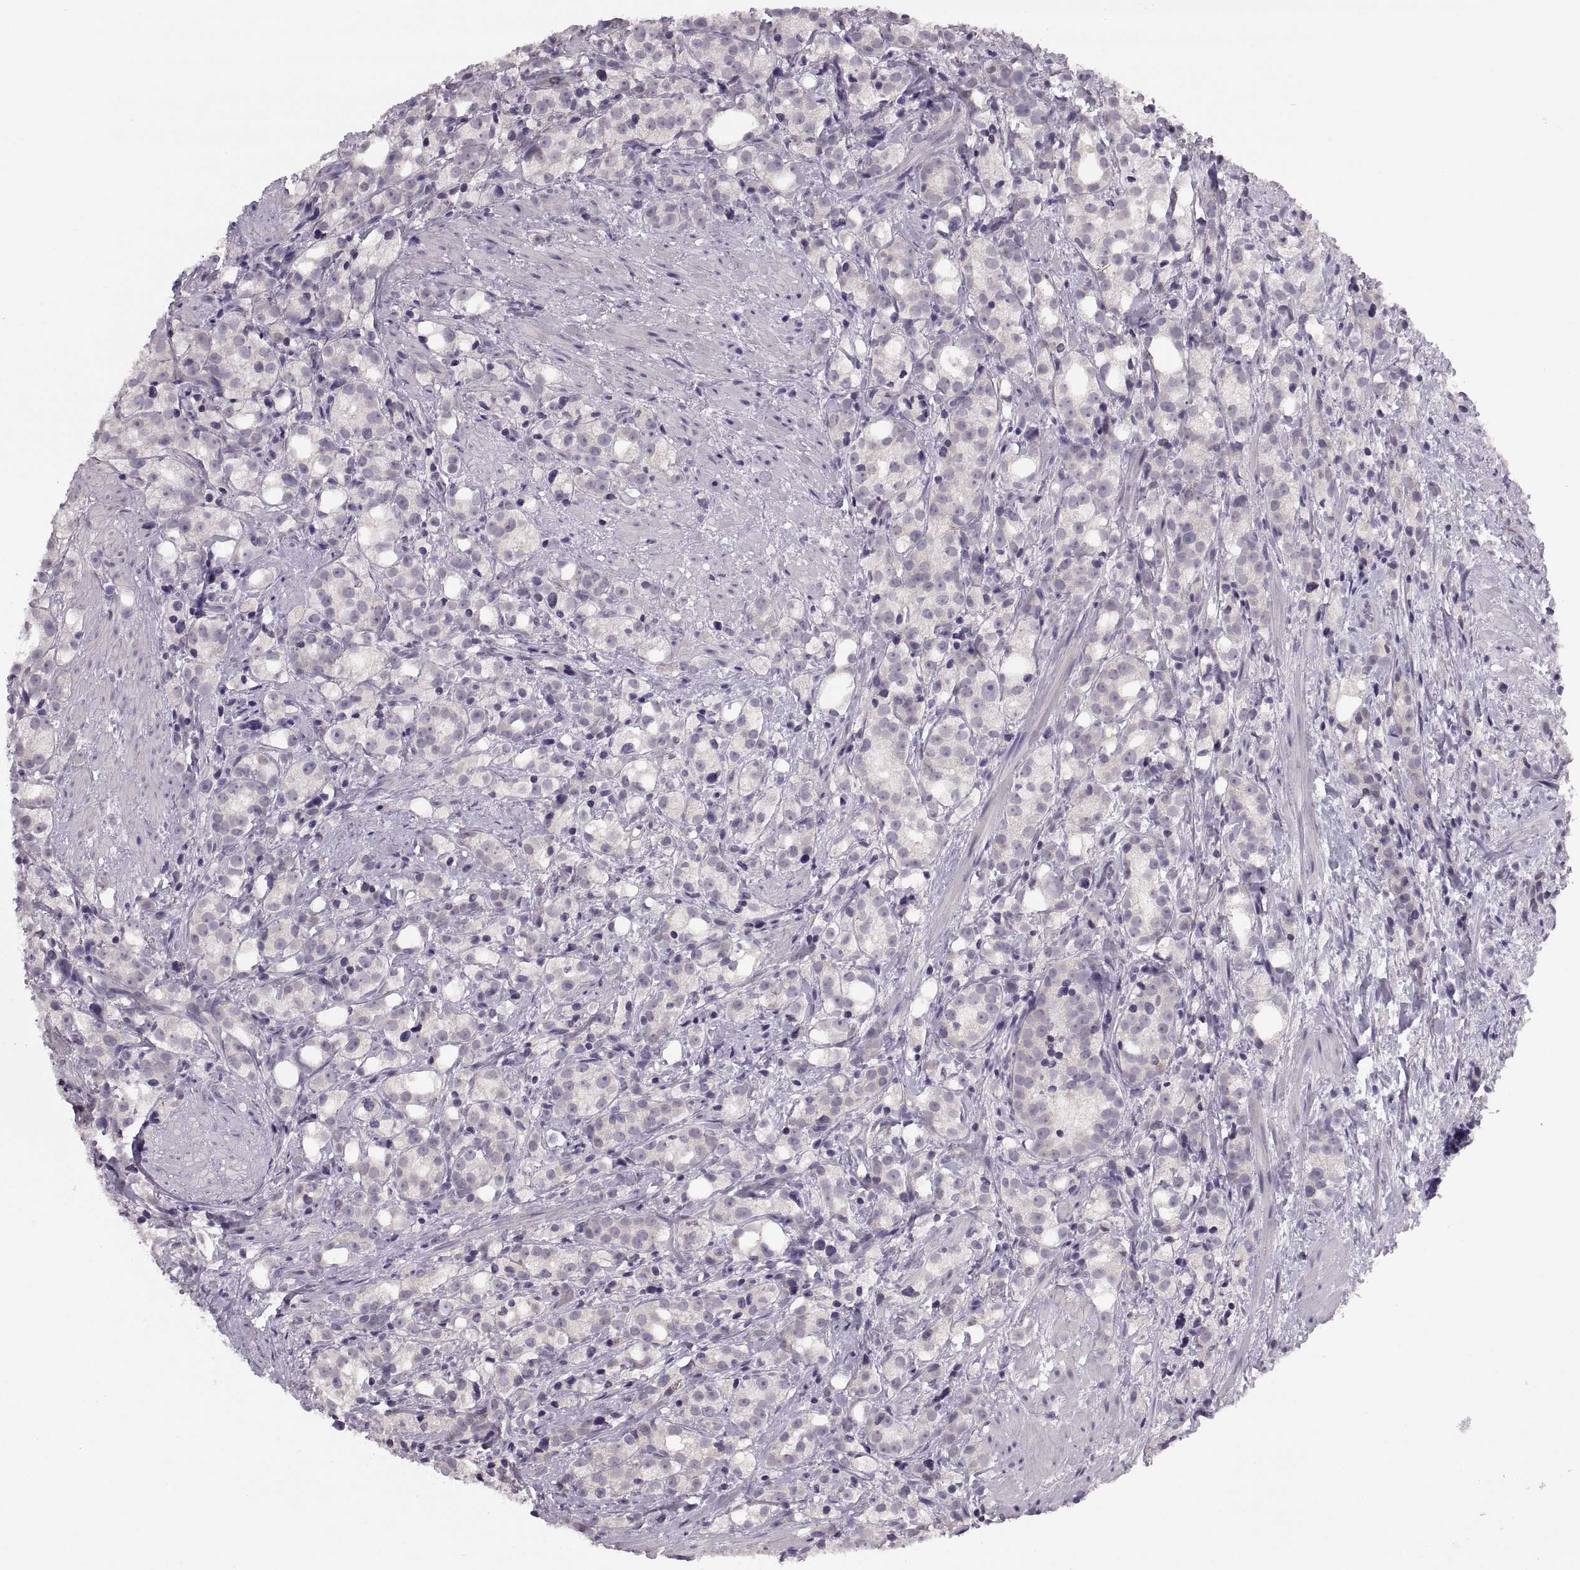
{"staining": {"intensity": "negative", "quantity": "none", "location": "none"}, "tissue": "prostate cancer", "cell_type": "Tumor cells", "image_type": "cancer", "snomed": [{"axis": "morphology", "description": "Adenocarcinoma, High grade"}, {"axis": "topography", "description": "Prostate"}], "caption": "This micrograph is of high-grade adenocarcinoma (prostate) stained with immunohistochemistry to label a protein in brown with the nuclei are counter-stained blue. There is no expression in tumor cells.", "gene": "ADH6", "patient": {"sex": "male", "age": 53}}